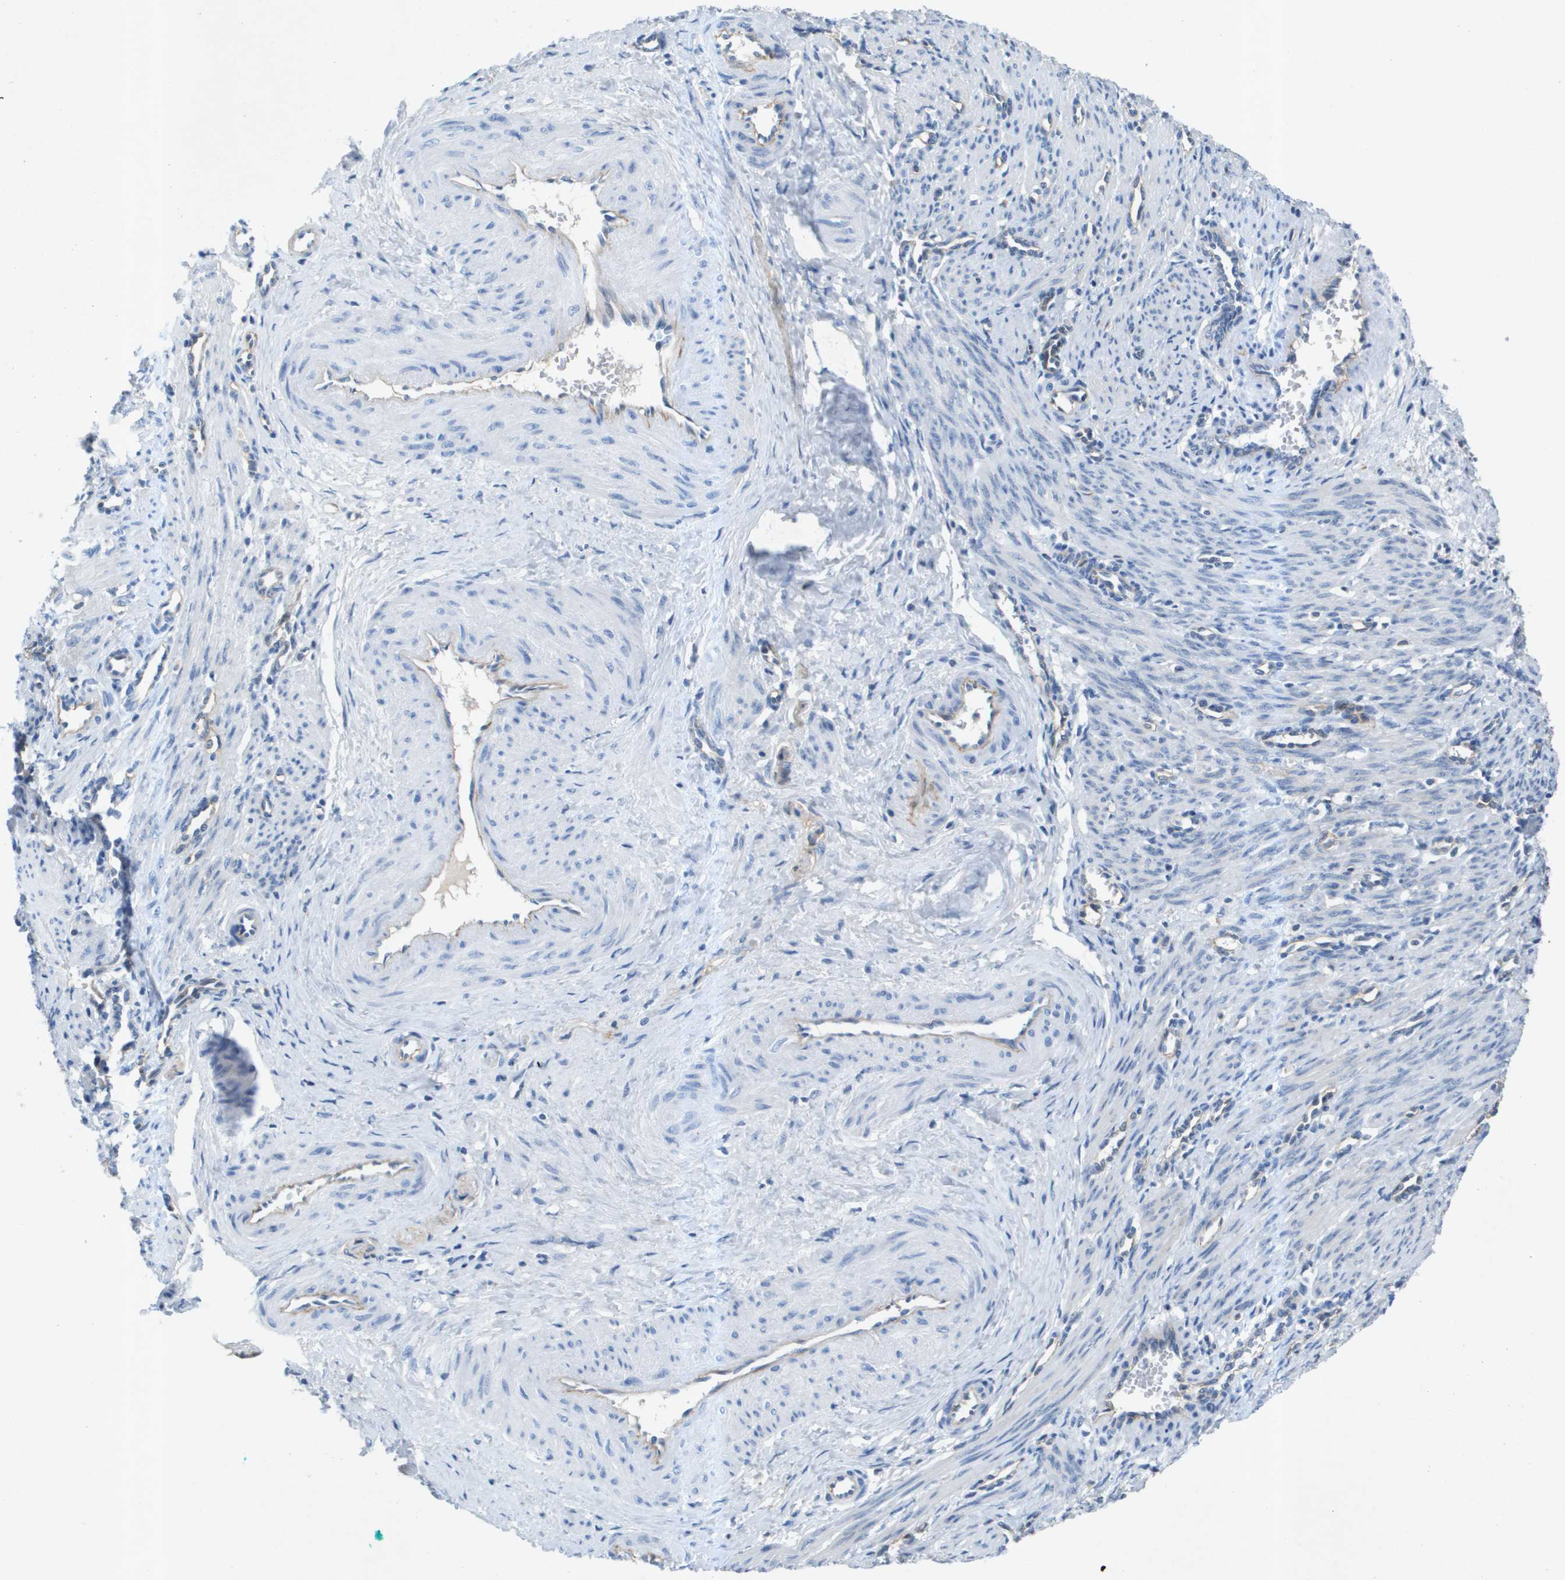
{"staining": {"intensity": "negative", "quantity": "none", "location": "none"}, "tissue": "smooth muscle", "cell_type": "Smooth muscle cells", "image_type": "normal", "snomed": [{"axis": "morphology", "description": "Normal tissue, NOS"}, {"axis": "topography", "description": "Endometrium"}], "caption": "Protein analysis of unremarkable smooth muscle demonstrates no significant expression in smooth muscle cells. (Stains: DAB IHC with hematoxylin counter stain, Microscopy: brightfield microscopy at high magnification).", "gene": "ITGA6", "patient": {"sex": "female", "age": 33}}